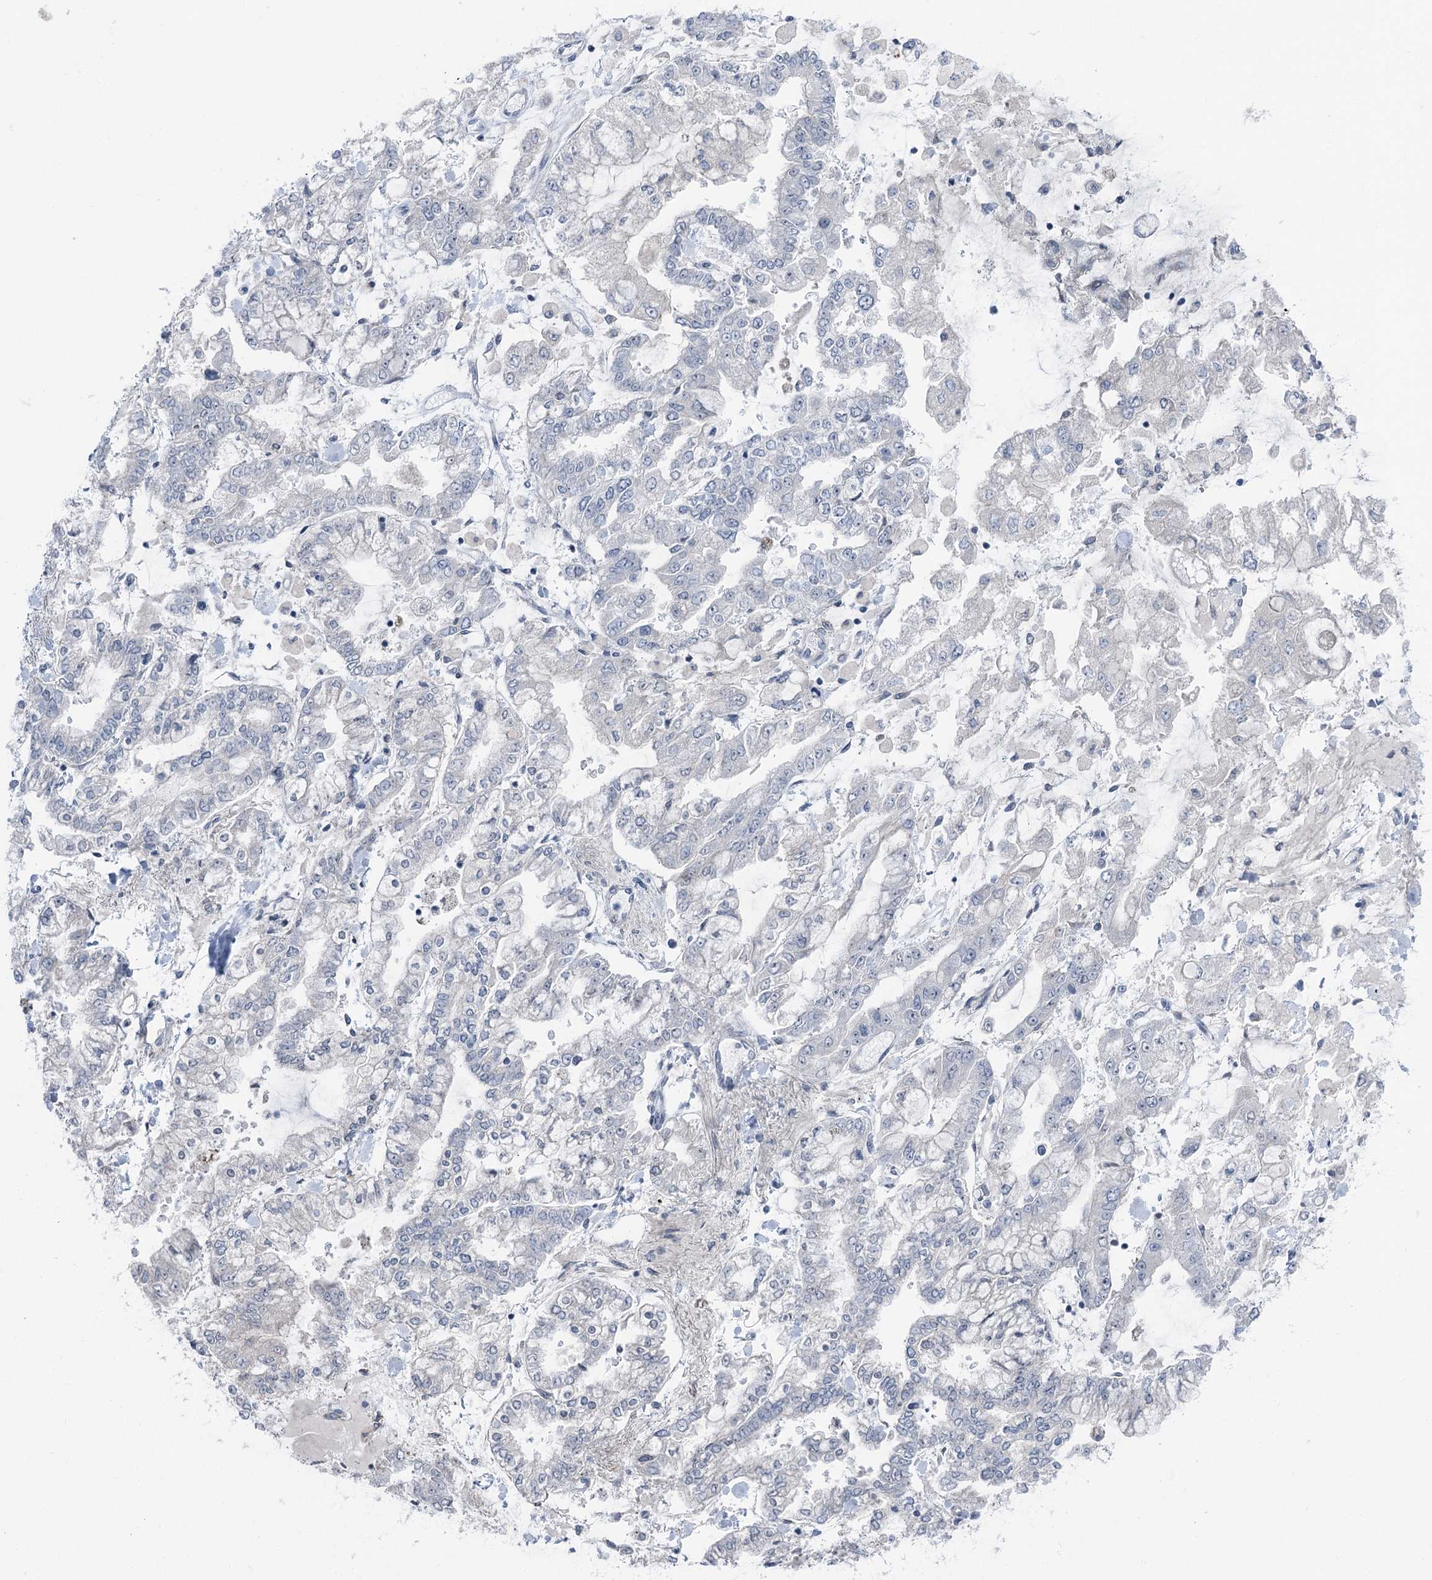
{"staining": {"intensity": "negative", "quantity": "none", "location": "none"}, "tissue": "stomach cancer", "cell_type": "Tumor cells", "image_type": "cancer", "snomed": [{"axis": "morphology", "description": "Normal tissue, NOS"}, {"axis": "morphology", "description": "Adenocarcinoma, NOS"}, {"axis": "topography", "description": "Stomach, upper"}, {"axis": "topography", "description": "Stomach"}], "caption": "Tumor cells are negative for brown protein staining in adenocarcinoma (stomach).", "gene": "STEEP1", "patient": {"sex": "male", "age": 76}}